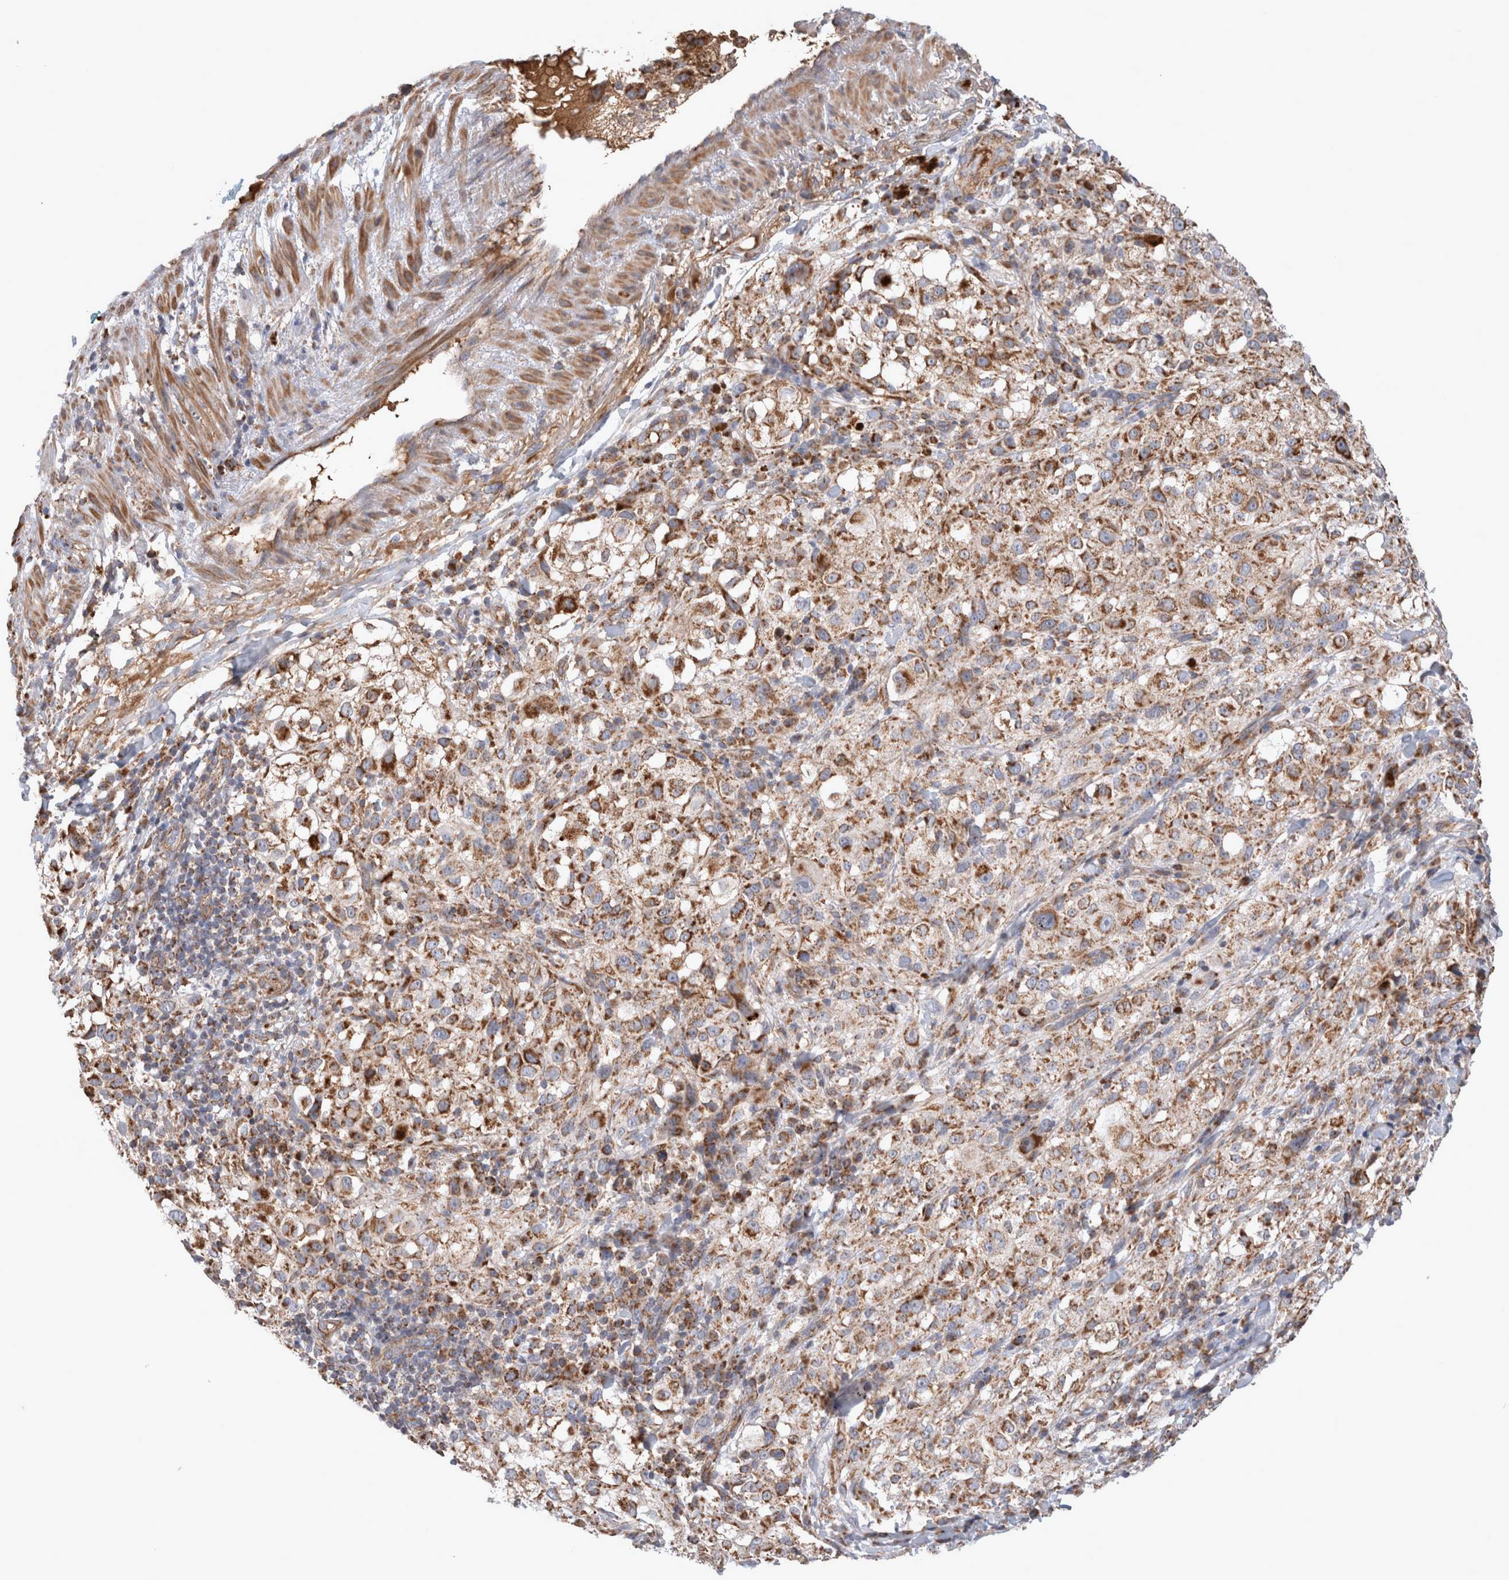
{"staining": {"intensity": "moderate", "quantity": ">75%", "location": "cytoplasmic/membranous"}, "tissue": "melanoma", "cell_type": "Tumor cells", "image_type": "cancer", "snomed": [{"axis": "morphology", "description": "Necrosis, NOS"}, {"axis": "morphology", "description": "Malignant melanoma, NOS"}, {"axis": "topography", "description": "Skin"}], "caption": "Malignant melanoma tissue displays moderate cytoplasmic/membranous expression in approximately >75% of tumor cells (brown staining indicates protein expression, while blue staining denotes nuclei).", "gene": "MRPS28", "patient": {"sex": "female", "age": 87}}